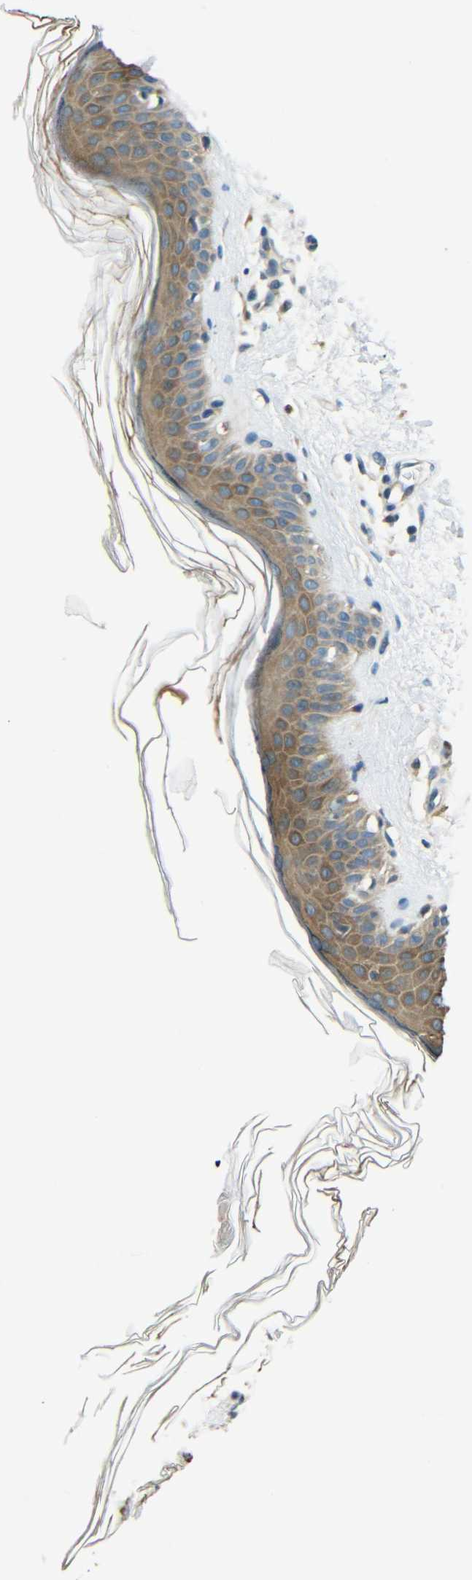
{"staining": {"intensity": "weak", "quantity": ">75%", "location": "cytoplasmic/membranous"}, "tissue": "skin", "cell_type": "Fibroblasts", "image_type": "normal", "snomed": [{"axis": "morphology", "description": "Normal tissue, NOS"}, {"axis": "topography", "description": "Skin"}], "caption": "Protein staining exhibits weak cytoplasmic/membranous expression in about >75% of fibroblasts in benign skin. The staining was performed using DAB (3,3'-diaminobenzidine) to visualize the protein expression in brown, while the nuclei were stained in blue with hematoxylin (Magnification: 20x).", "gene": "FNDC3A", "patient": {"sex": "female", "age": 56}}